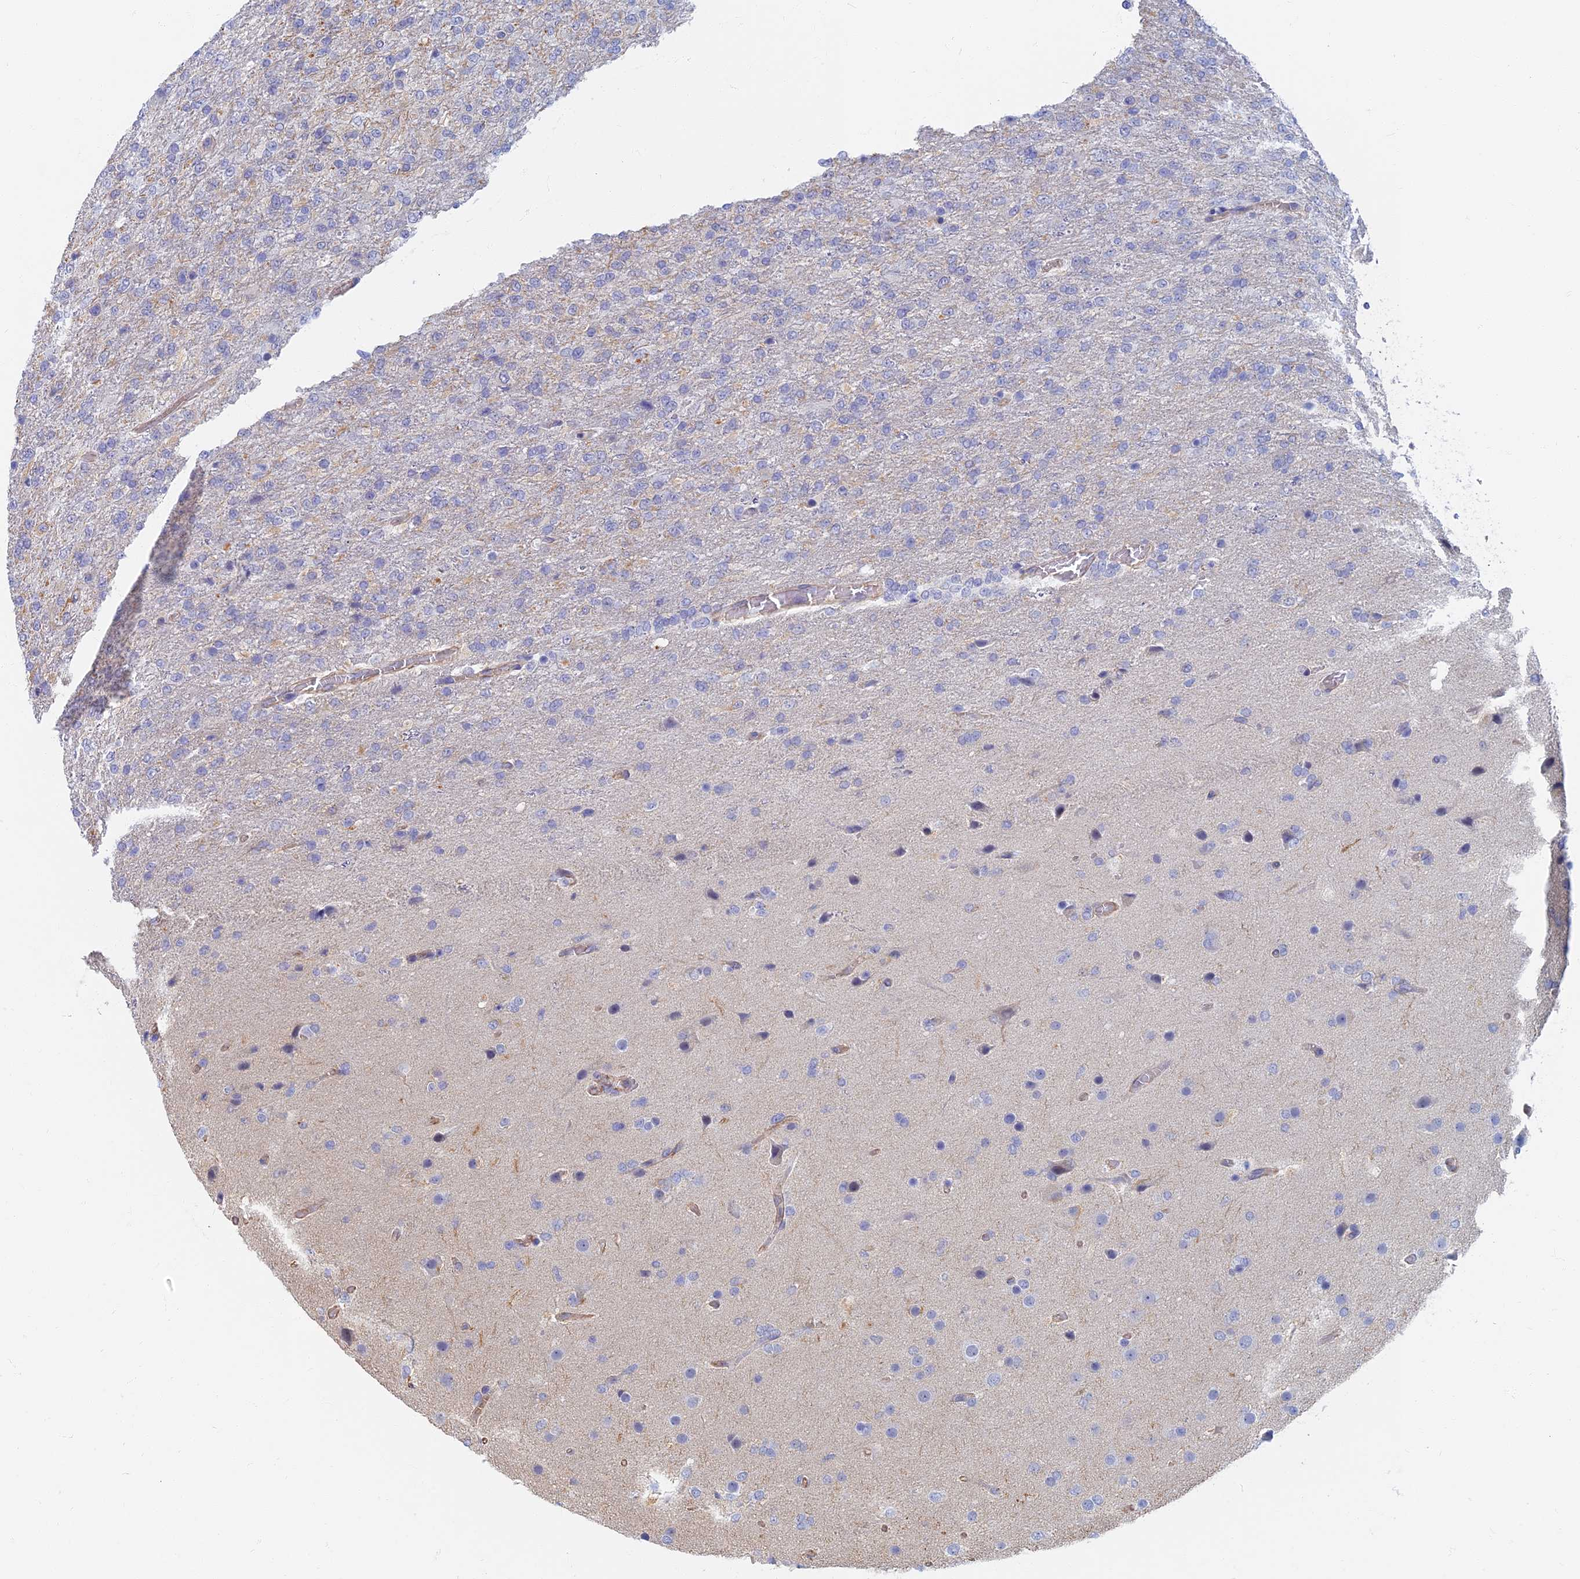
{"staining": {"intensity": "negative", "quantity": "none", "location": "none"}, "tissue": "glioma", "cell_type": "Tumor cells", "image_type": "cancer", "snomed": [{"axis": "morphology", "description": "Glioma, malignant, High grade"}, {"axis": "topography", "description": "Brain"}], "caption": "This is an immunohistochemistry histopathology image of glioma. There is no positivity in tumor cells.", "gene": "RMC1", "patient": {"sex": "female", "age": 74}}